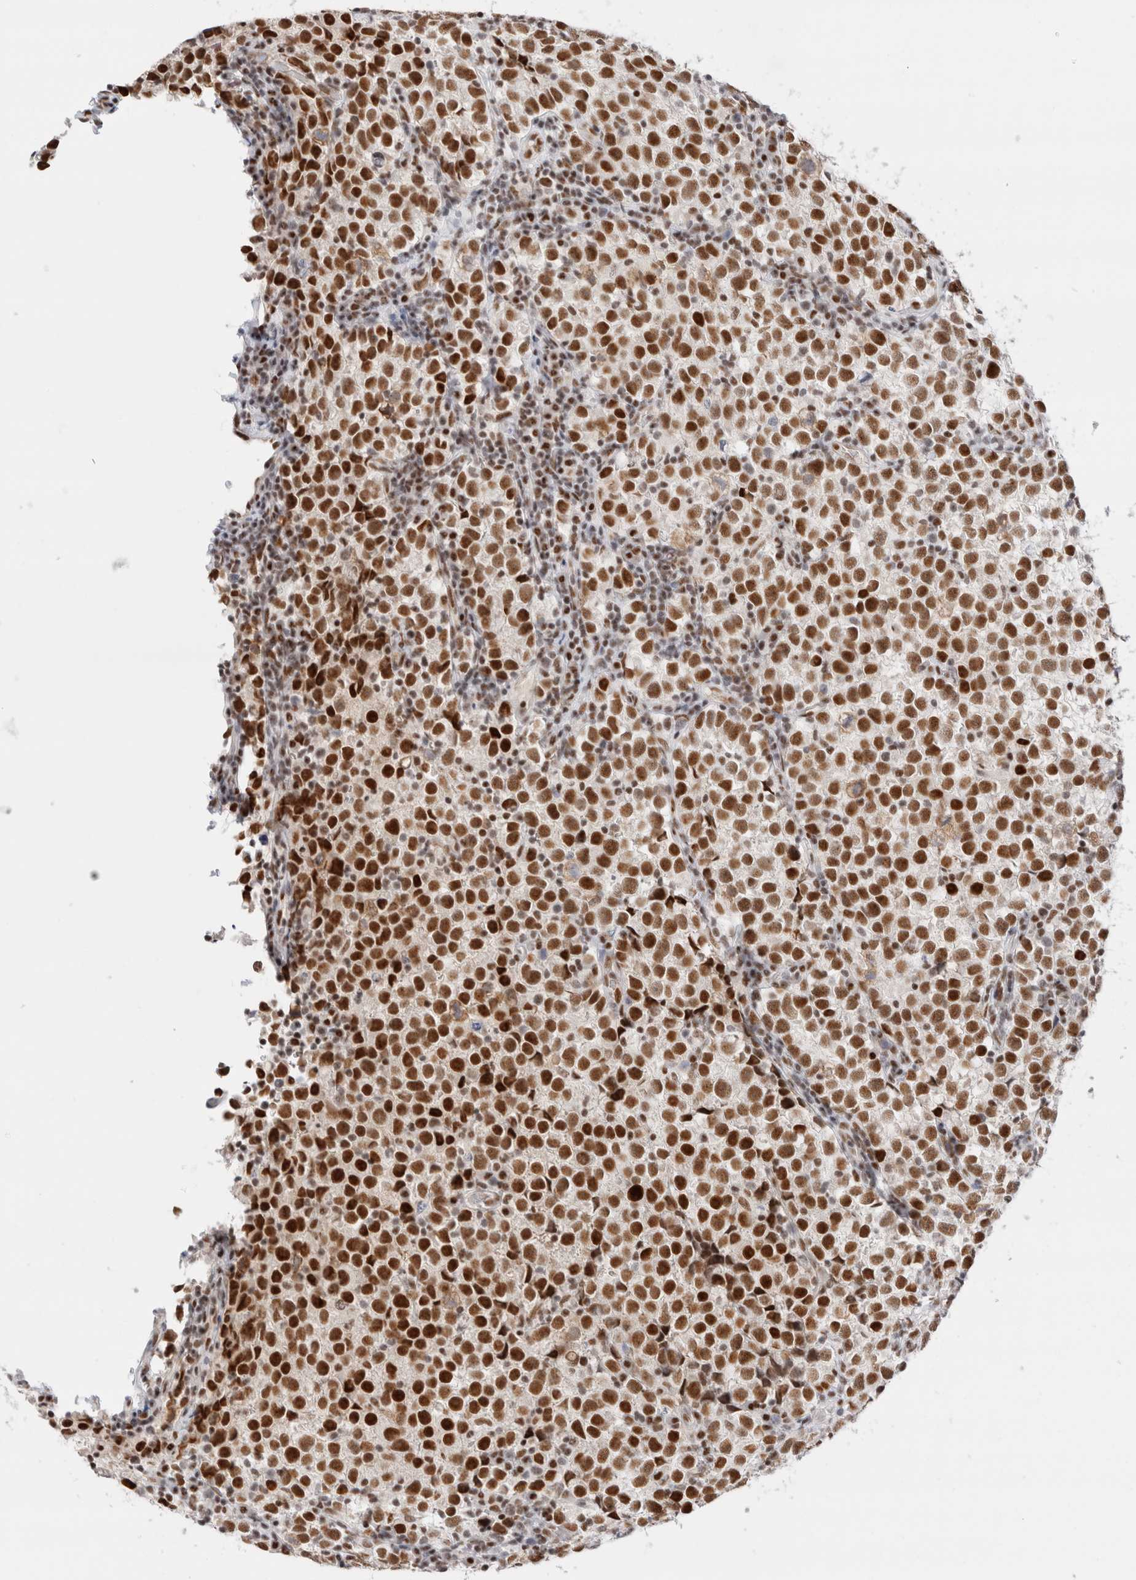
{"staining": {"intensity": "strong", "quantity": ">75%", "location": "nuclear"}, "tissue": "testis cancer", "cell_type": "Tumor cells", "image_type": "cancer", "snomed": [{"axis": "morphology", "description": "Normal tissue, NOS"}, {"axis": "morphology", "description": "Seminoma, NOS"}, {"axis": "topography", "description": "Testis"}], "caption": "Tumor cells exhibit high levels of strong nuclear staining in about >75% of cells in human seminoma (testis).", "gene": "ZNF282", "patient": {"sex": "male", "age": 43}}